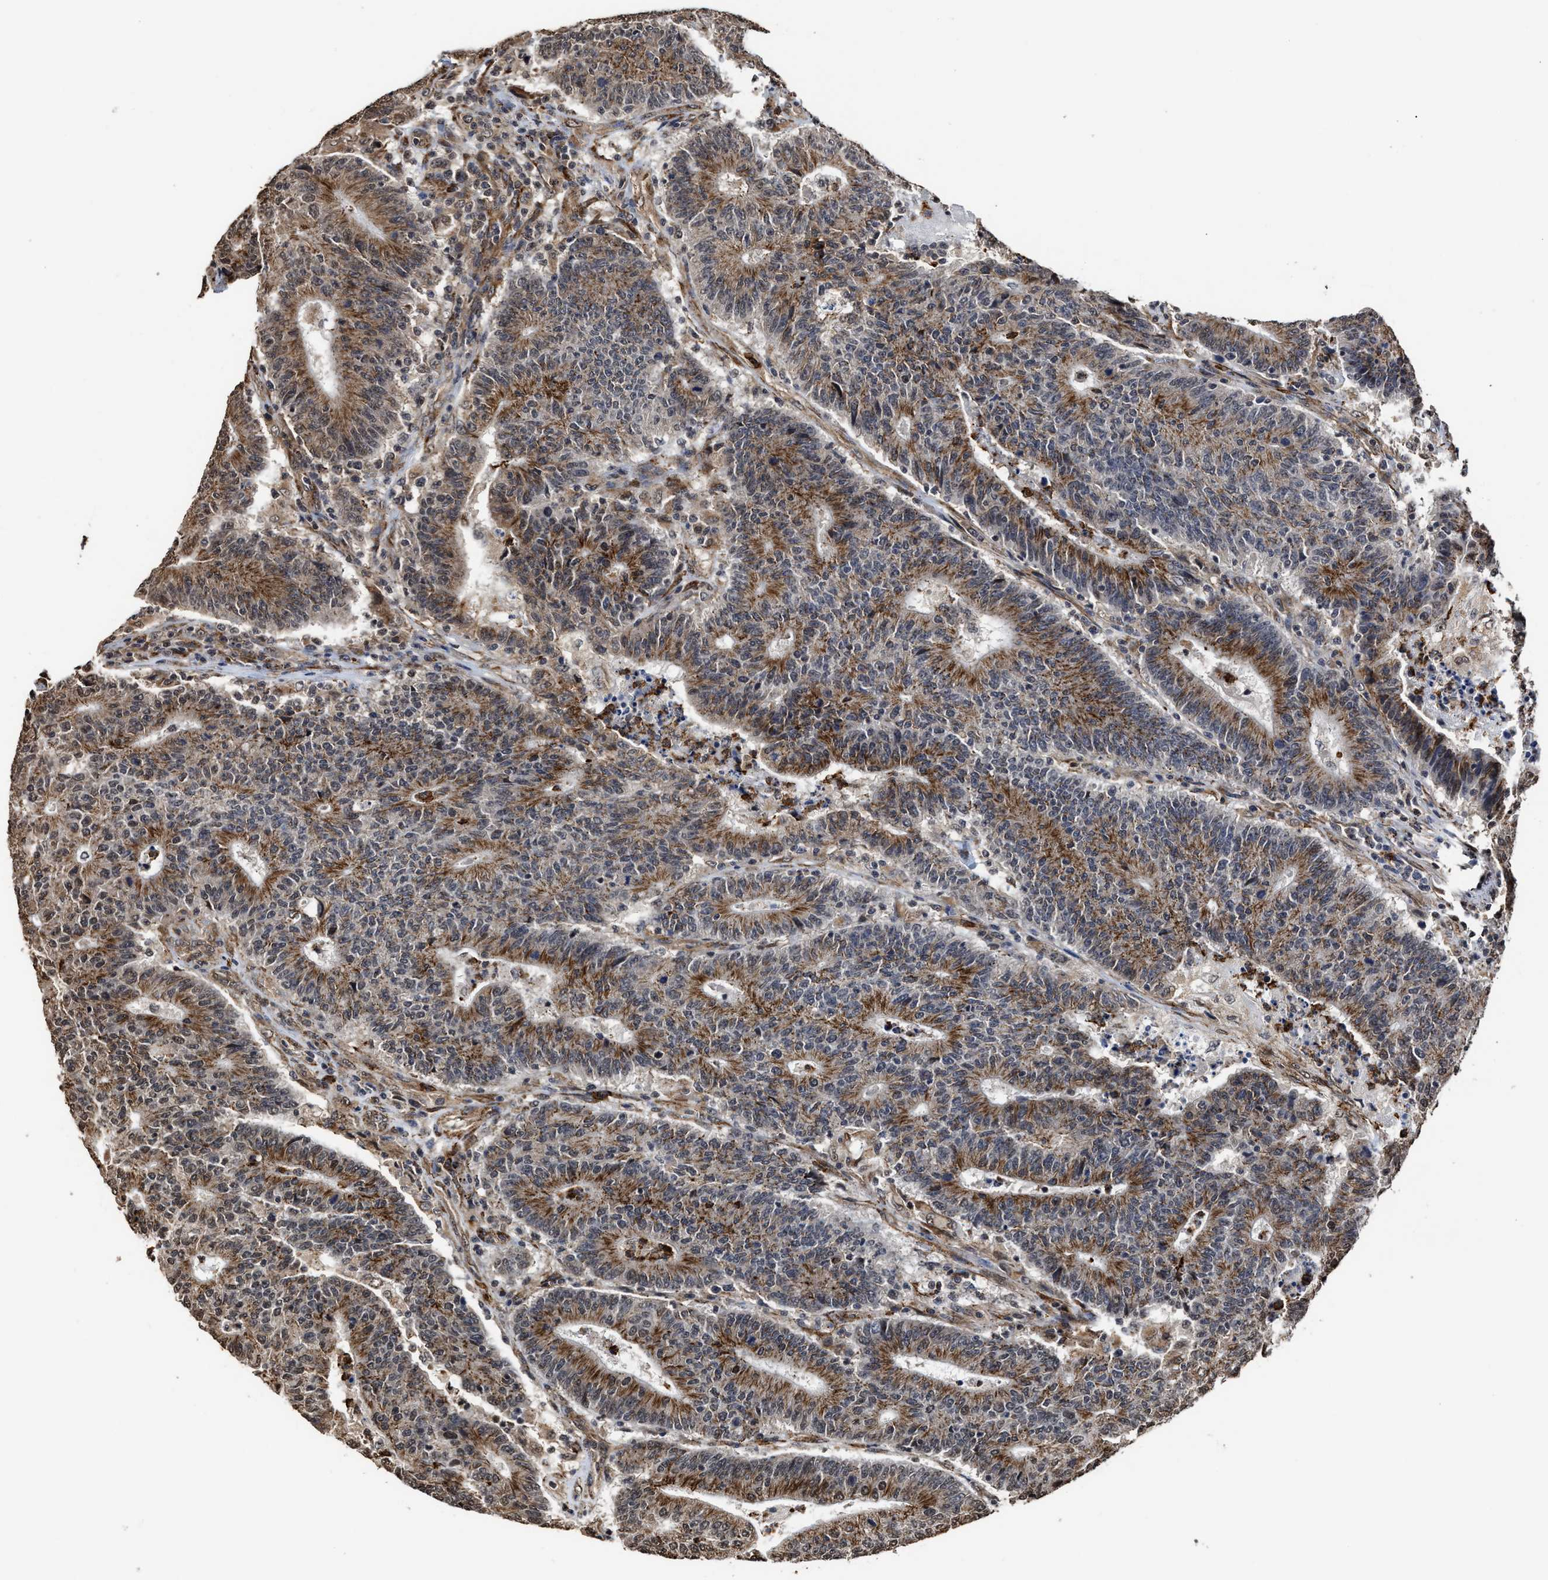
{"staining": {"intensity": "moderate", "quantity": ">75%", "location": "cytoplasmic/membranous"}, "tissue": "colorectal cancer", "cell_type": "Tumor cells", "image_type": "cancer", "snomed": [{"axis": "morphology", "description": "Normal tissue, NOS"}, {"axis": "morphology", "description": "Adenocarcinoma, NOS"}, {"axis": "topography", "description": "Colon"}], "caption": "About >75% of tumor cells in colorectal cancer show moderate cytoplasmic/membranous protein staining as visualized by brown immunohistochemical staining.", "gene": "SEPTIN2", "patient": {"sex": "female", "age": 75}}